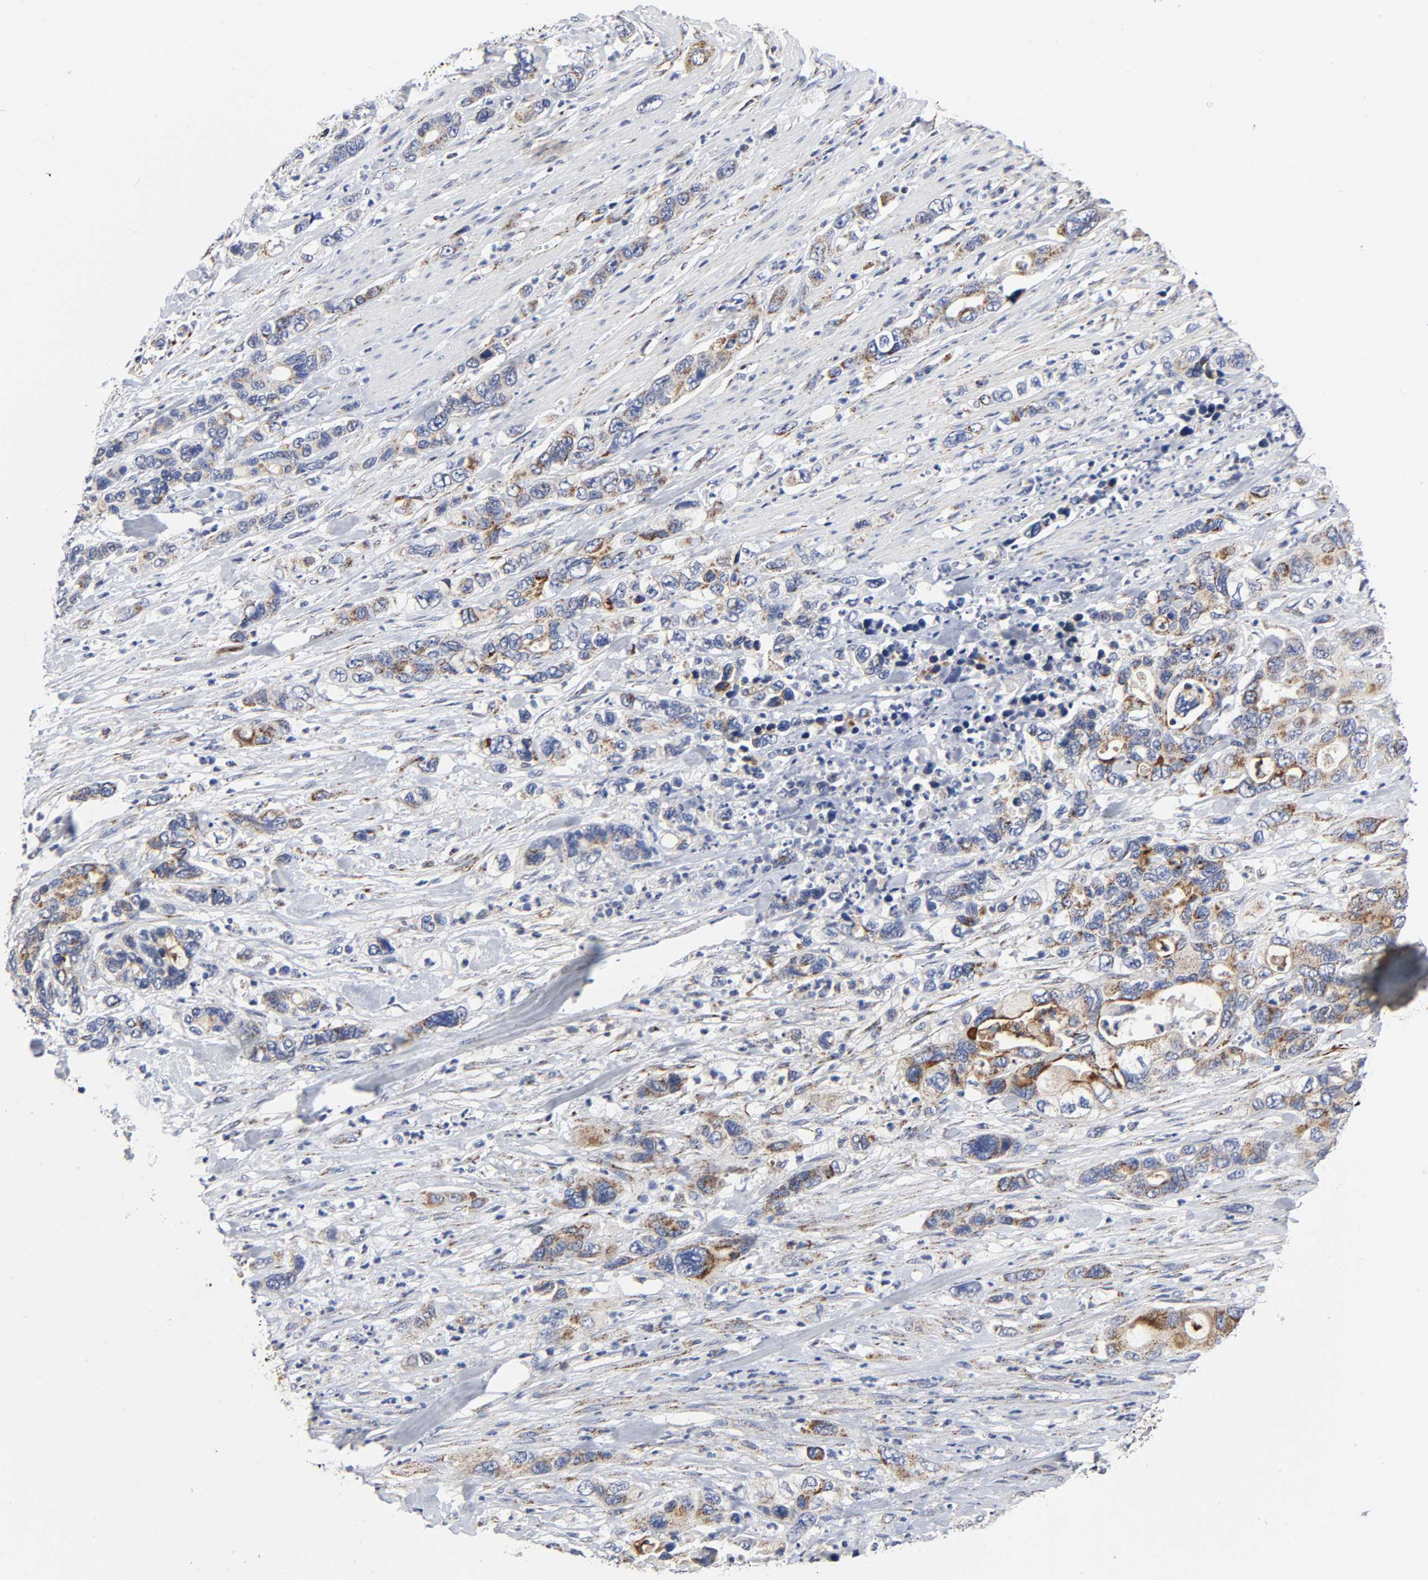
{"staining": {"intensity": "moderate", "quantity": ">75%", "location": "cytoplasmic/membranous"}, "tissue": "pancreatic cancer", "cell_type": "Tumor cells", "image_type": "cancer", "snomed": [{"axis": "morphology", "description": "Adenocarcinoma, NOS"}, {"axis": "topography", "description": "Pancreas"}], "caption": "Immunohistochemical staining of human pancreatic adenocarcinoma shows medium levels of moderate cytoplasmic/membranous protein staining in about >75% of tumor cells. (IHC, brightfield microscopy, high magnification).", "gene": "AOPEP", "patient": {"sex": "female", "age": 71}}